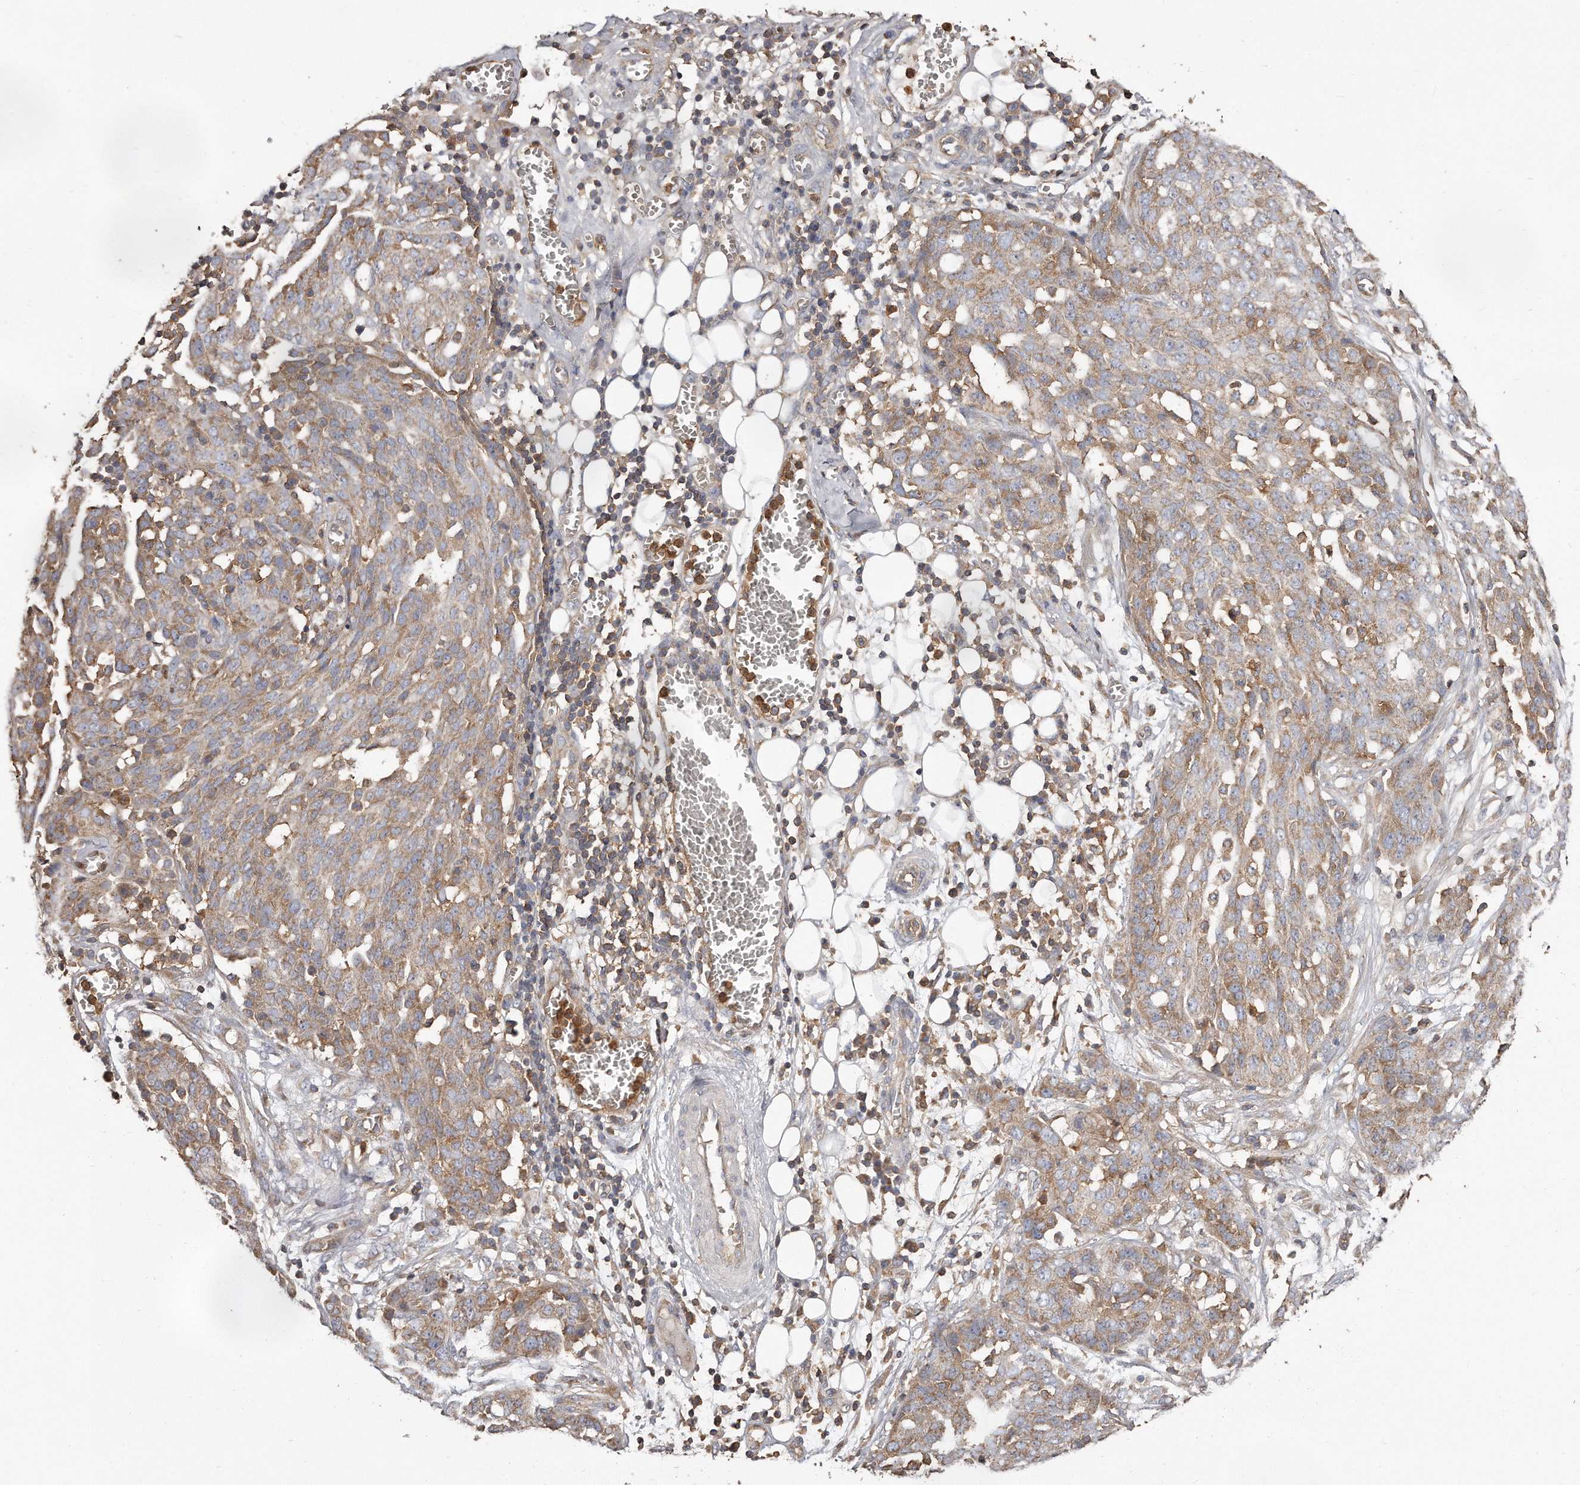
{"staining": {"intensity": "moderate", "quantity": "25%-75%", "location": "cytoplasmic/membranous"}, "tissue": "ovarian cancer", "cell_type": "Tumor cells", "image_type": "cancer", "snomed": [{"axis": "morphology", "description": "Cystadenocarcinoma, serous, NOS"}, {"axis": "topography", "description": "Soft tissue"}, {"axis": "topography", "description": "Ovary"}], "caption": "Ovarian serous cystadenocarcinoma stained for a protein demonstrates moderate cytoplasmic/membranous positivity in tumor cells.", "gene": "CAP1", "patient": {"sex": "female", "age": 57}}